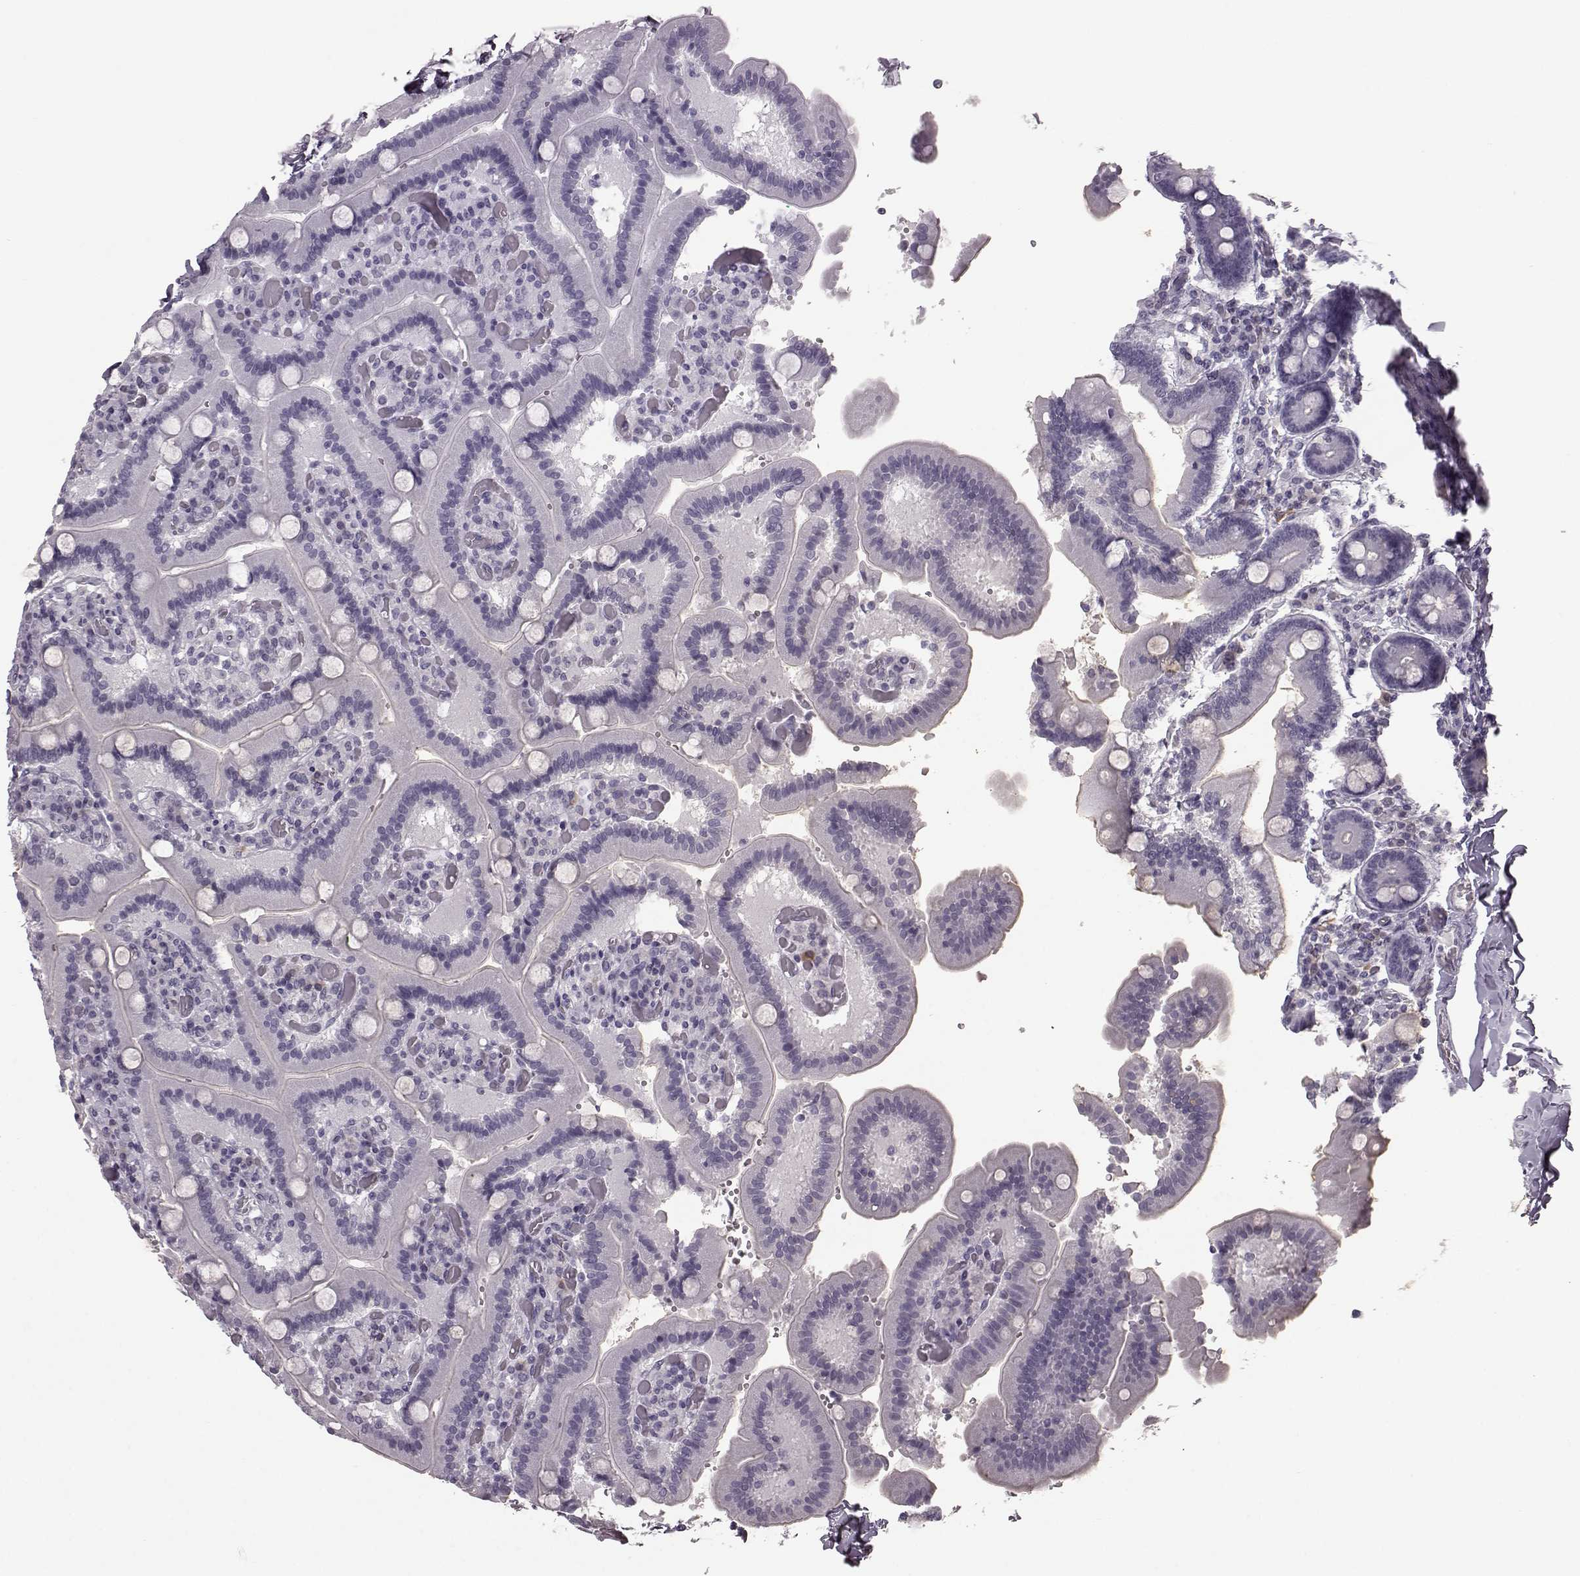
{"staining": {"intensity": "negative", "quantity": "none", "location": "none"}, "tissue": "duodenum", "cell_type": "Glandular cells", "image_type": "normal", "snomed": [{"axis": "morphology", "description": "Normal tissue, NOS"}, {"axis": "topography", "description": "Duodenum"}], "caption": "Glandular cells show no significant protein staining in unremarkable duodenum.", "gene": "JSRP1", "patient": {"sex": "female", "age": 62}}